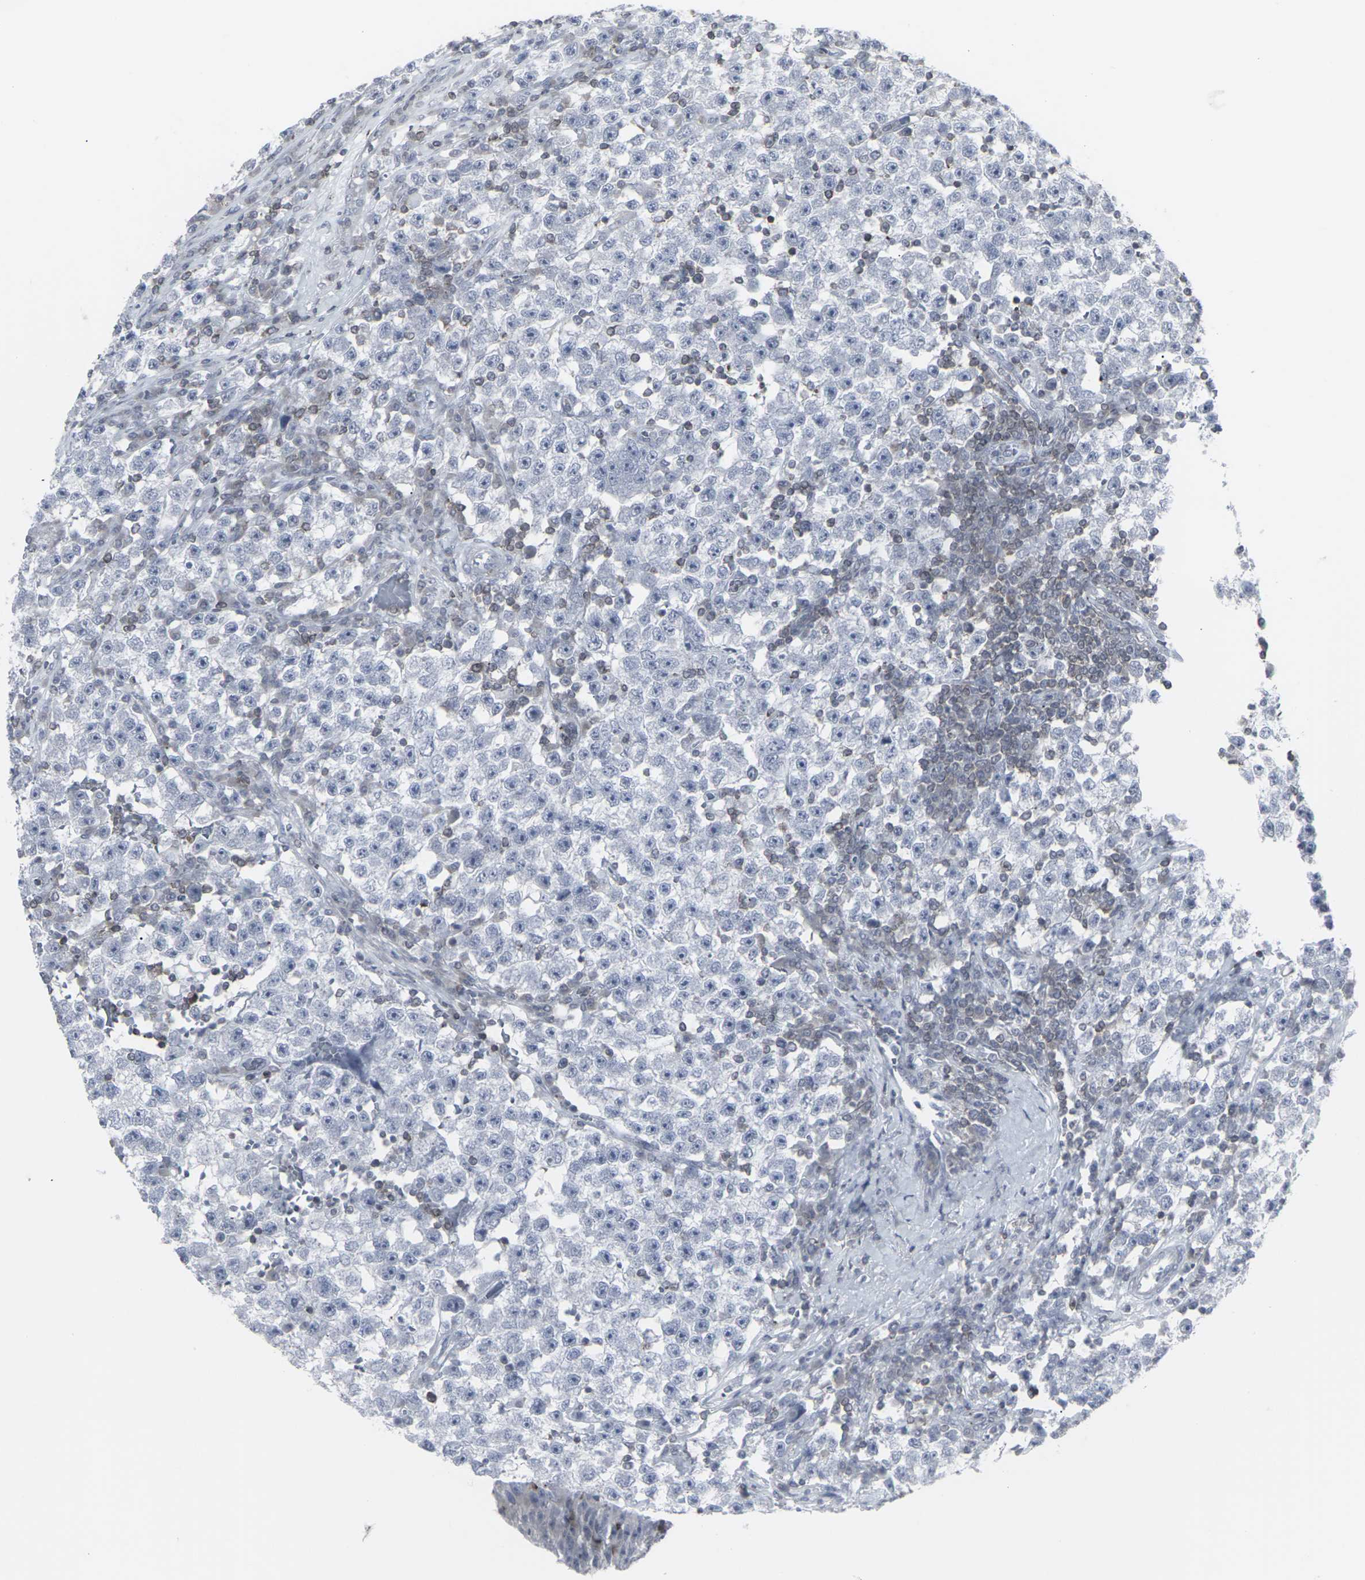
{"staining": {"intensity": "negative", "quantity": "none", "location": "none"}, "tissue": "testis cancer", "cell_type": "Tumor cells", "image_type": "cancer", "snomed": [{"axis": "morphology", "description": "Seminoma, NOS"}, {"axis": "topography", "description": "Testis"}], "caption": "Histopathology image shows no significant protein positivity in tumor cells of testis cancer.", "gene": "APOBEC2", "patient": {"sex": "male", "age": 22}}